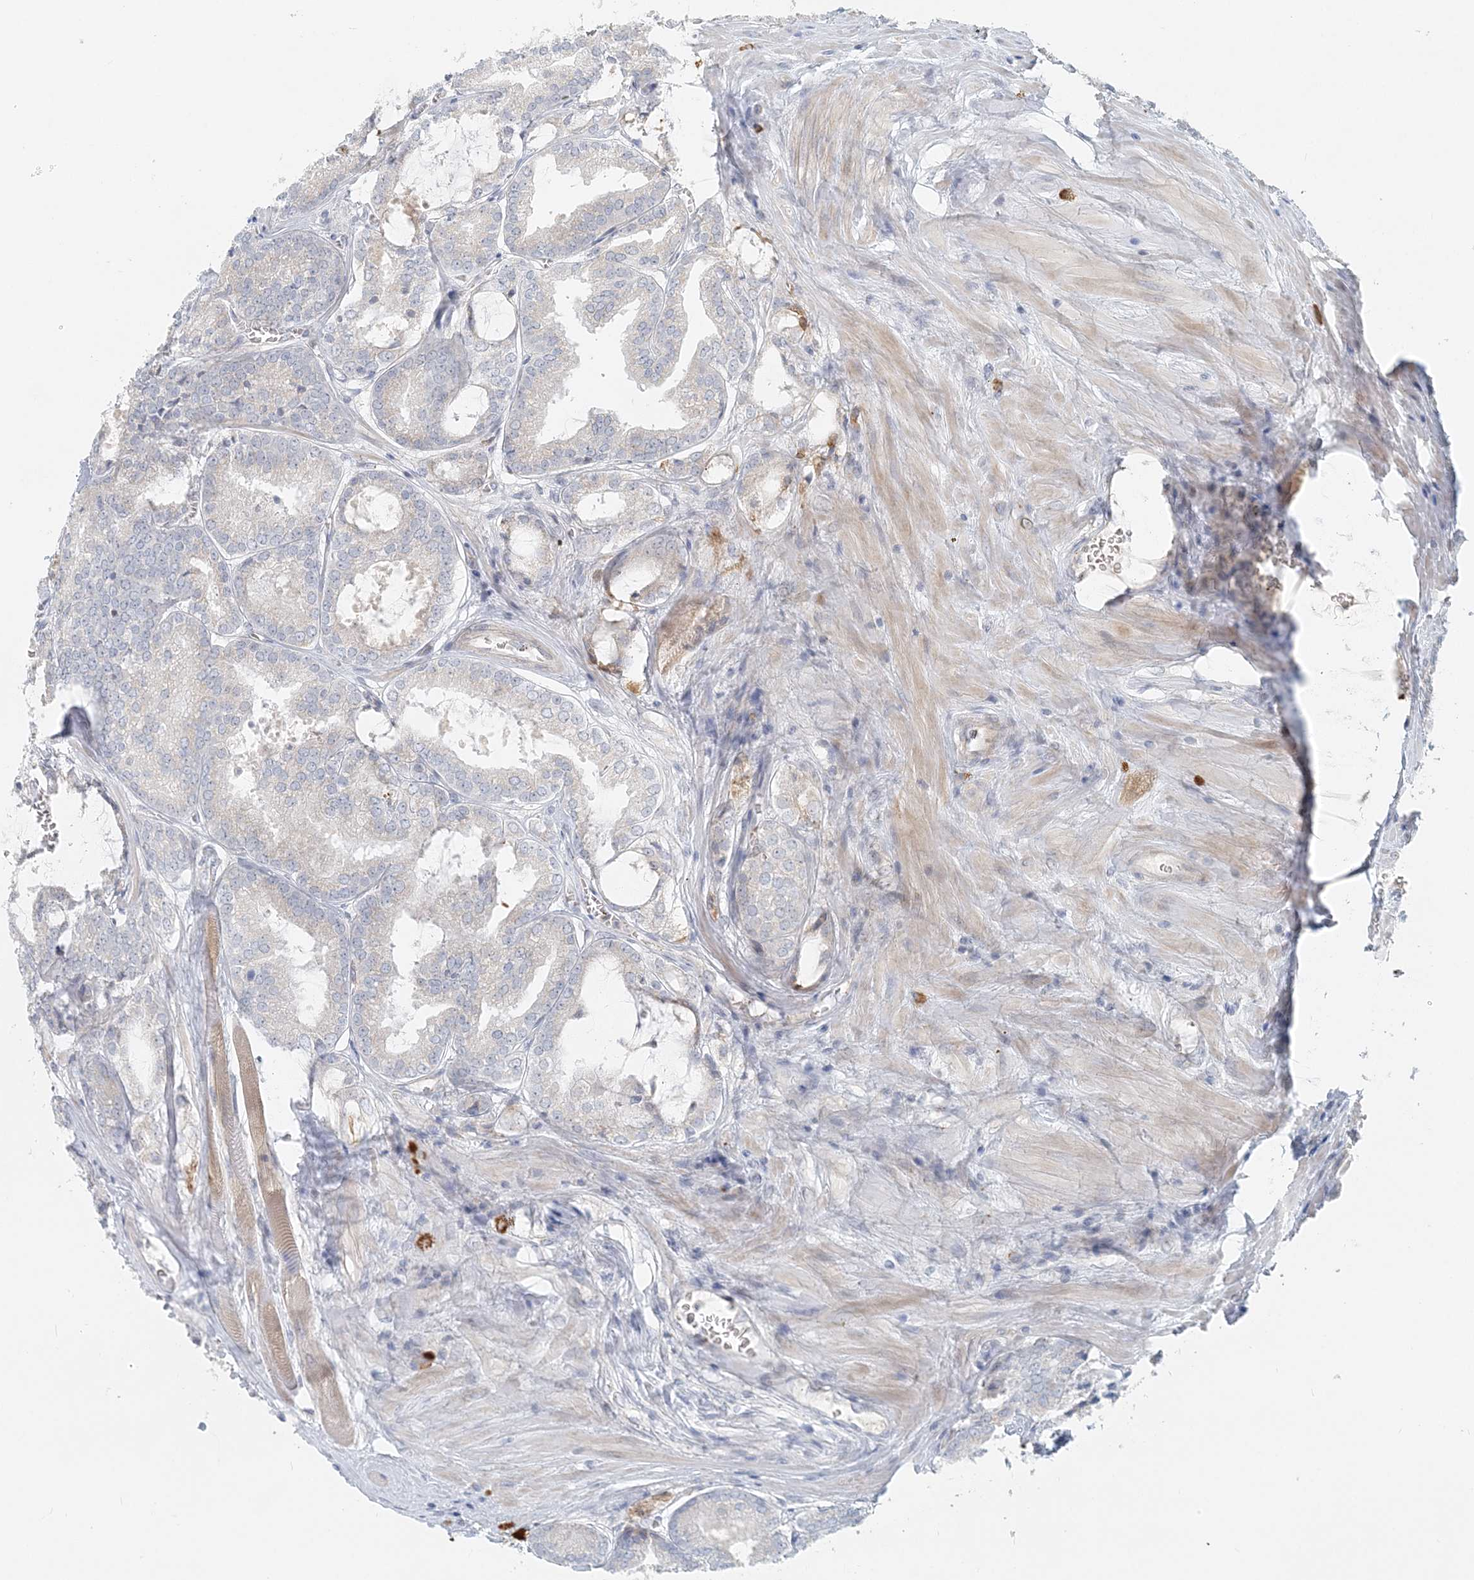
{"staining": {"intensity": "negative", "quantity": "none", "location": "none"}, "tissue": "prostate cancer", "cell_type": "Tumor cells", "image_type": "cancer", "snomed": [{"axis": "morphology", "description": "Adenocarcinoma, Low grade"}, {"axis": "topography", "description": "Prostate"}], "caption": "Prostate cancer stained for a protein using immunohistochemistry demonstrates no expression tumor cells.", "gene": "NAA11", "patient": {"sex": "male", "age": 67}}